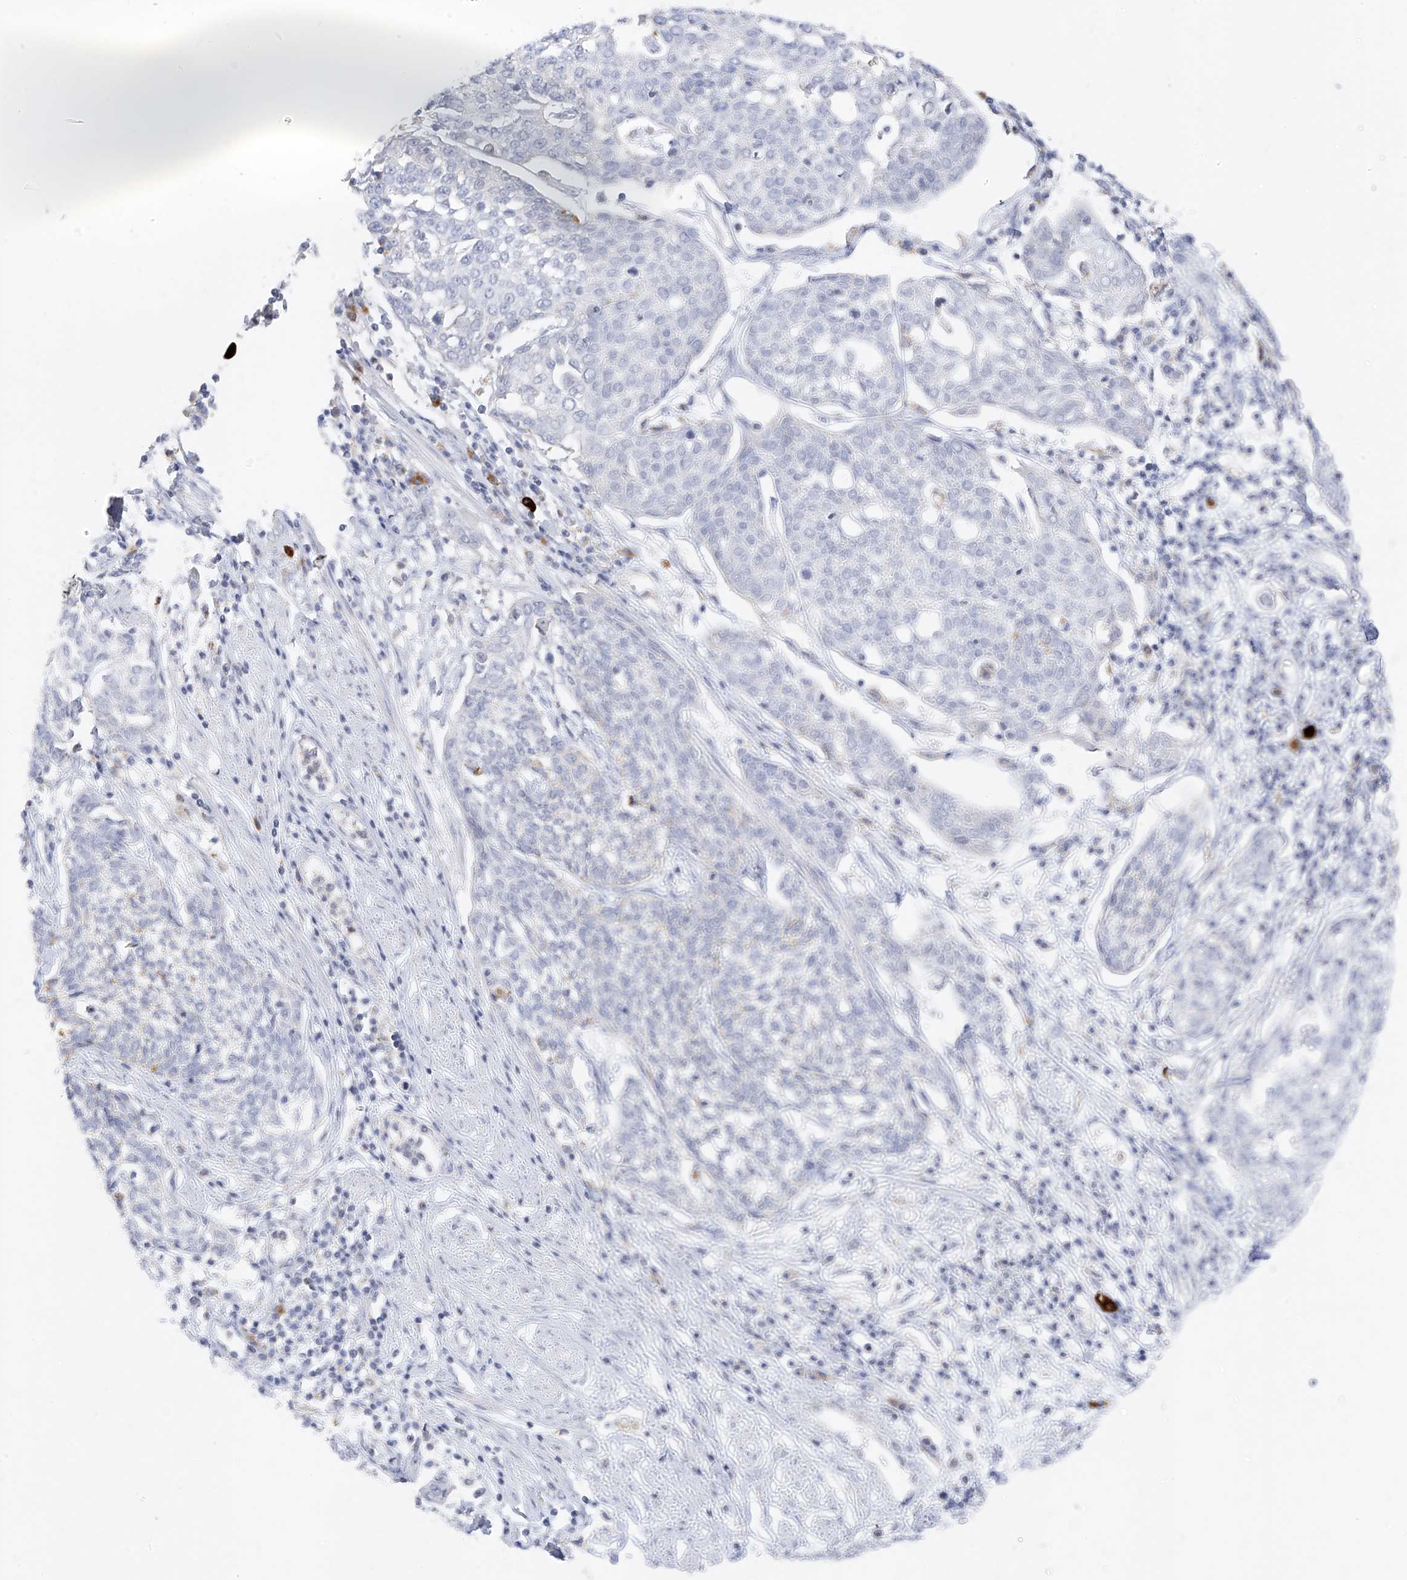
{"staining": {"intensity": "negative", "quantity": "none", "location": "none"}, "tissue": "cervical cancer", "cell_type": "Tumor cells", "image_type": "cancer", "snomed": [{"axis": "morphology", "description": "Squamous cell carcinoma, NOS"}, {"axis": "topography", "description": "Cervix"}], "caption": "Histopathology image shows no significant protein positivity in tumor cells of cervical cancer (squamous cell carcinoma).", "gene": "ZNF404", "patient": {"sex": "female", "age": 34}}